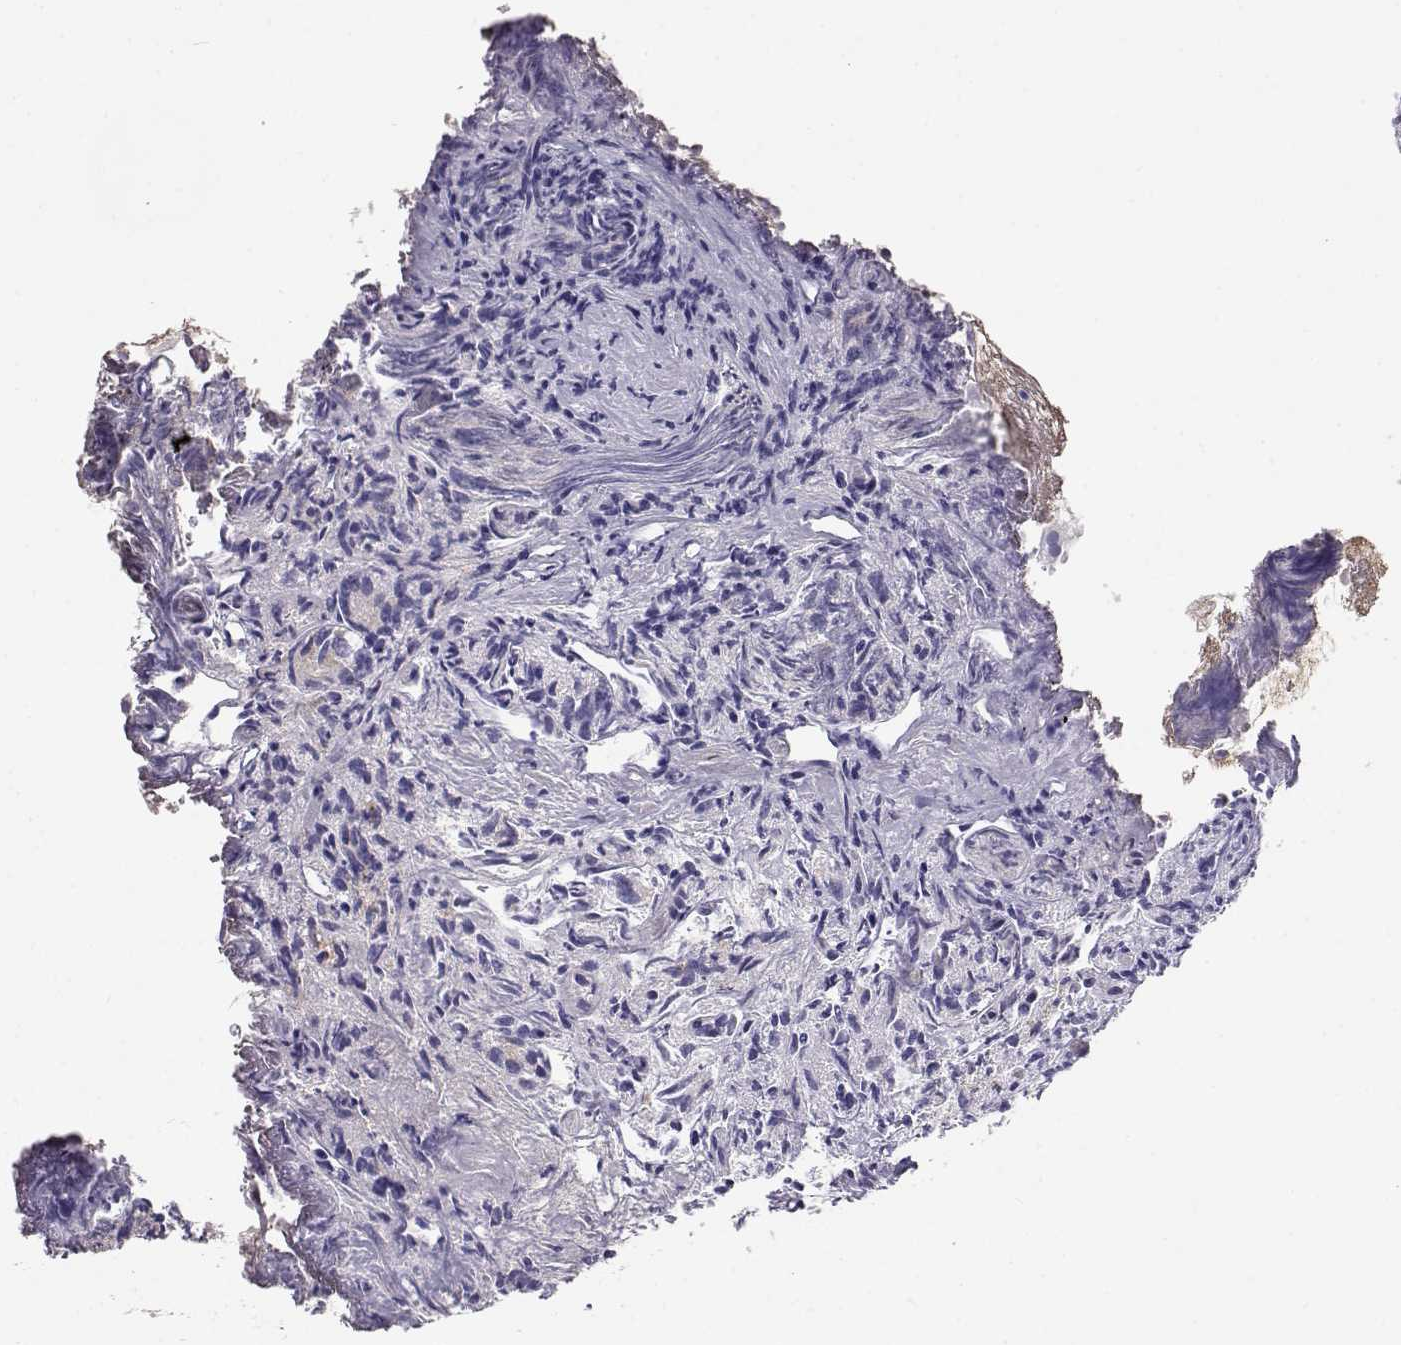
{"staining": {"intensity": "negative", "quantity": "none", "location": "none"}, "tissue": "prostate cancer", "cell_type": "Tumor cells", "image_type": "cancer", "snomed": [{"axis": "morphology", "description": "Adenocarcinoma, High grade"}, {"axis": "topography", "description": "Prostate"}], "caption": "The image exhibits no staining of tumor cells in adenocarcinoma (high-grade) (prostate). Brightfield microscopy of immunohistochemistry (IHC) stained with DAB (3,3'-diaminobenzidine) (brown) and hematoxylin (blue), captured at high magnification.", "gene": "ENDOU", "patient": {"sex": "male", "age": 53}}